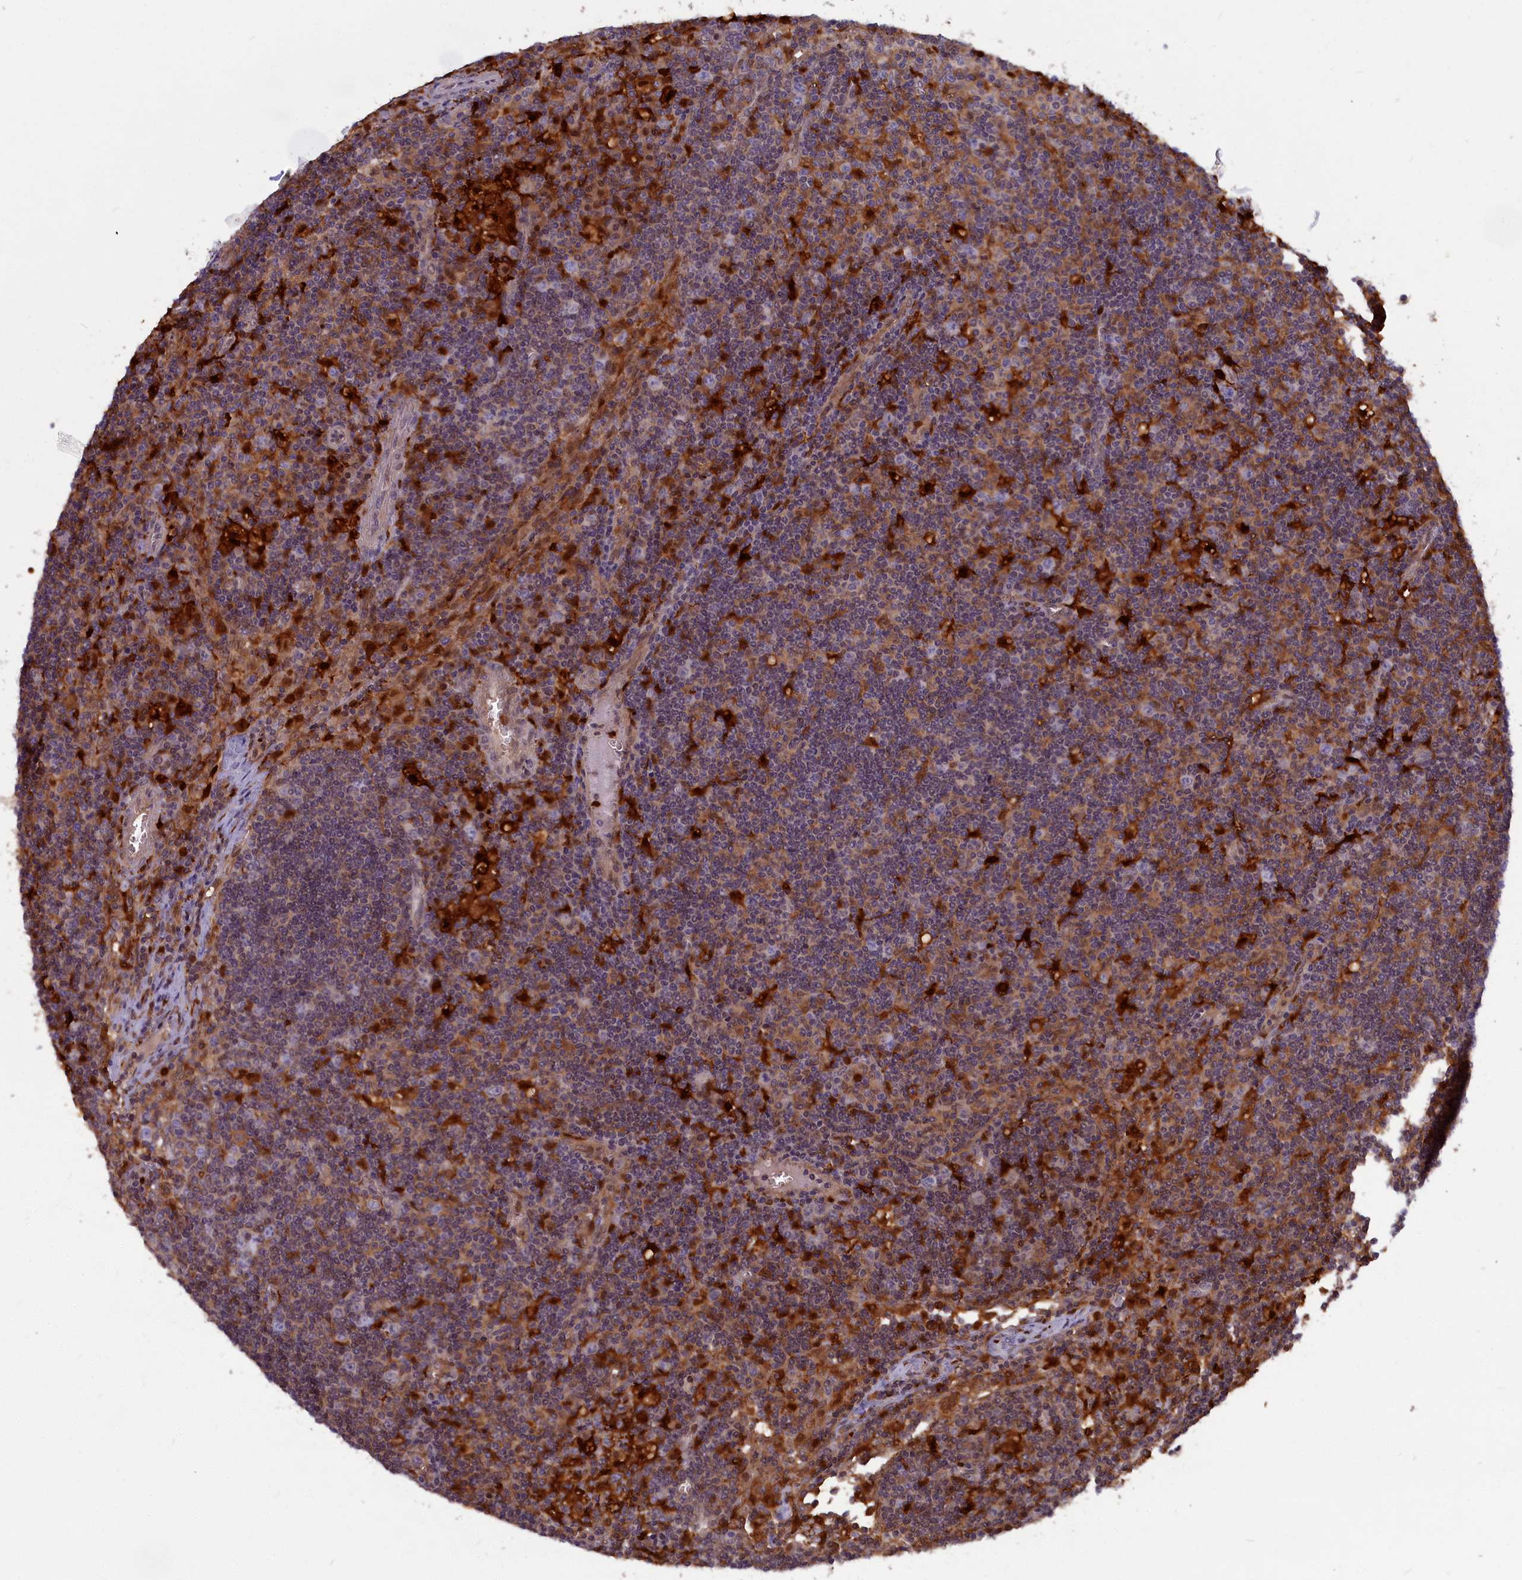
{"staining": {"intensity": "moderate", "quantity": "<25%", "location": "cytoplasmic/membranous"}, "tissue": "lymph node", "cell_type": "Germinal center cells", "image_type": "normal", "snomed": [{"axis": "morphology", "description": "Normal tissue, NOS"}, {"axis": "topography", "description": "Lymph node"}], "caption": "Moderate cytoplasmic/membranous positivity for a protein is identified in about <25% of germinal center cells of benign lymph node using IHC.", "gene": "BLVRB", "patient": {"sex": "male", "age": 58}}